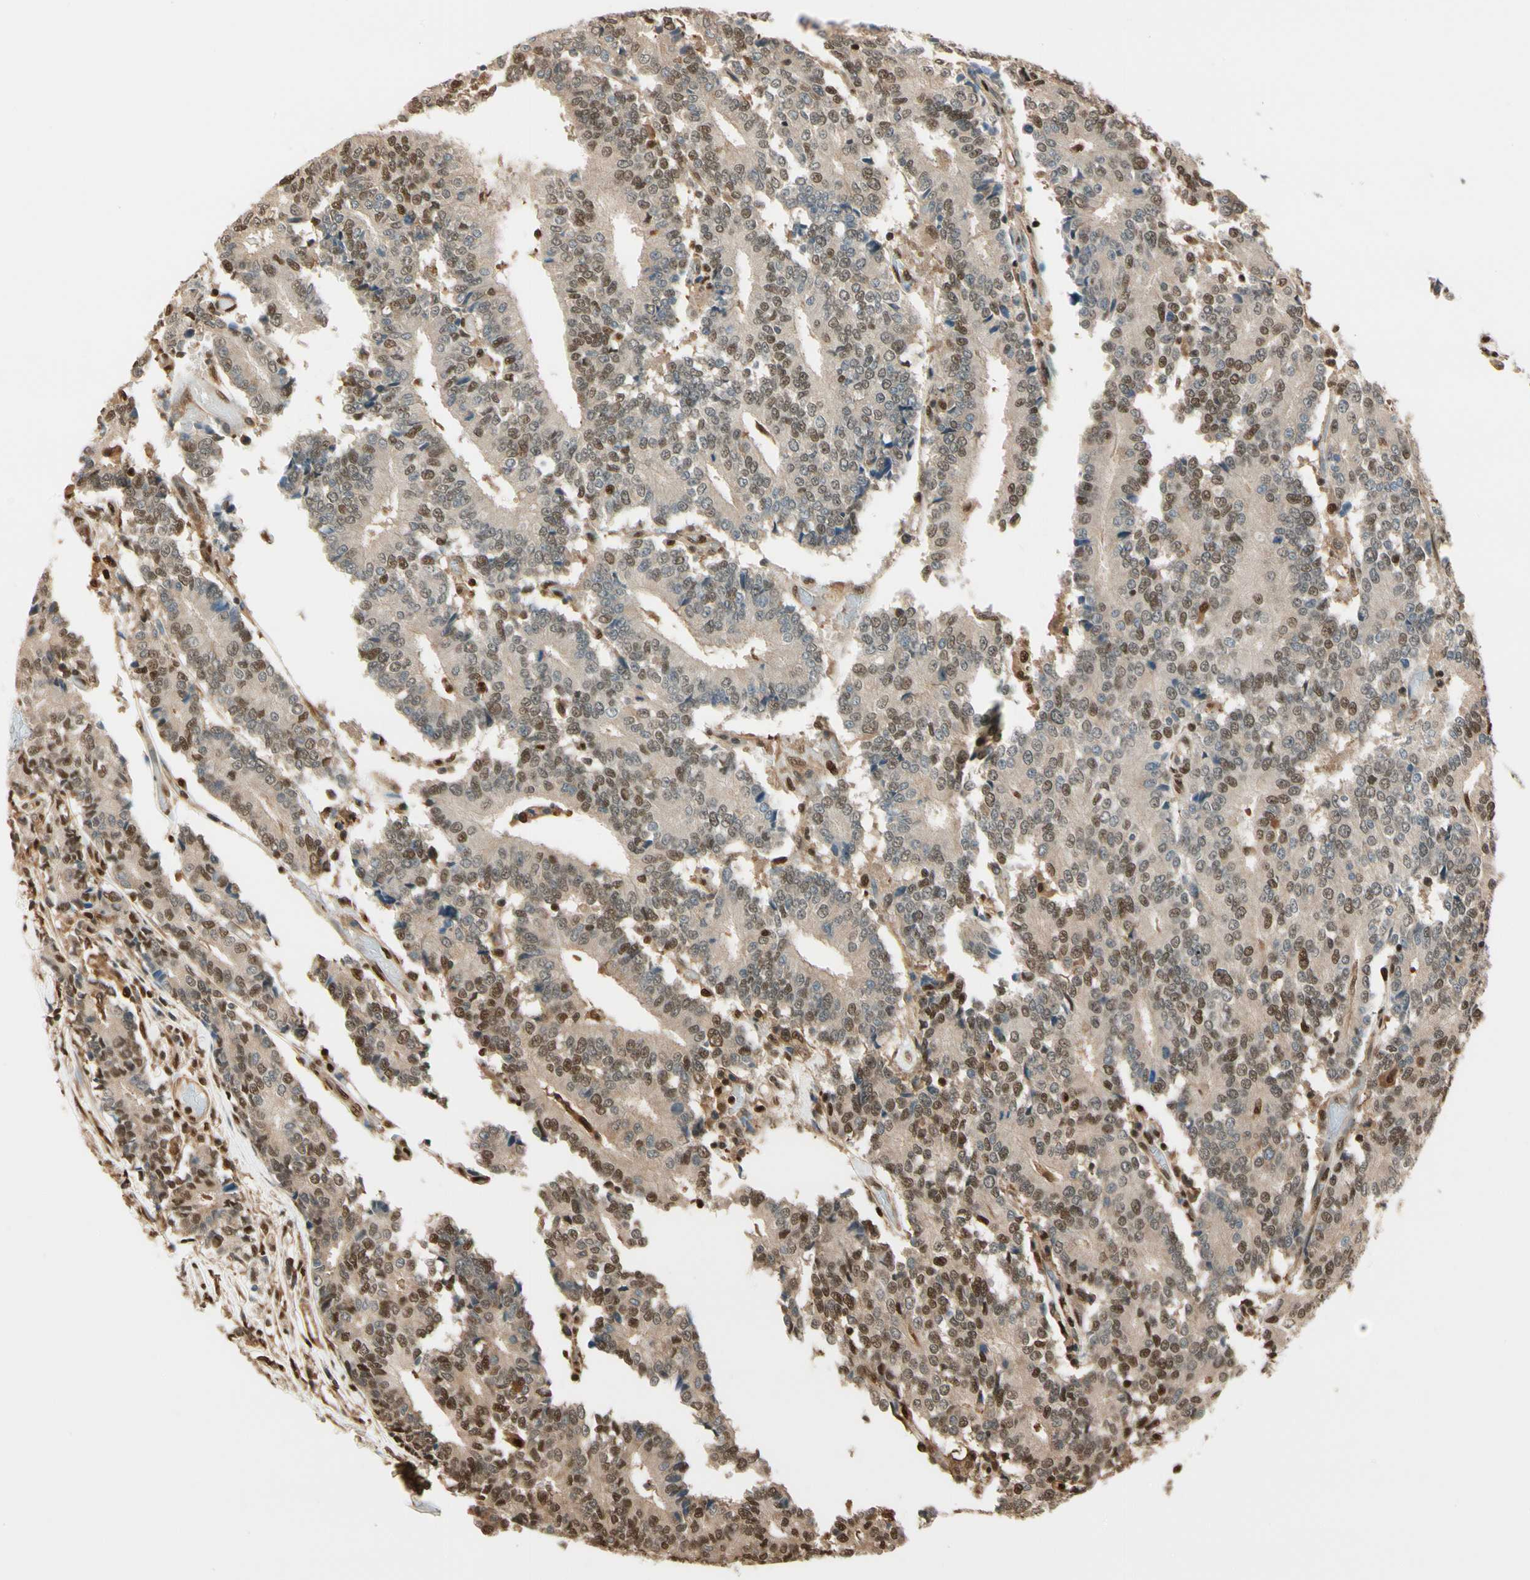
{"staining": {"intensity": "moderate", "quantity": "25%-75%", "location": "cytoplasmic/membranous,nuclear"}, "tissue": "prostate cancer", "cell_type": "Tumor cells", "image_type": "cancer", "snomed": [{"axis": "morphology", "description": "Adenocarcinoma, High grade"}, {"axis": "topography", "description": "Prostate"}], "caption": "Immunohistochemical staining of prostate cancer demonstrates medium levels of moderate cytoplasmic/membranous and nuclear staining in approximately 25%-75% of tumor cells.", "gene": "PNCK", "patient": {"sex": "male", "age": 55}}